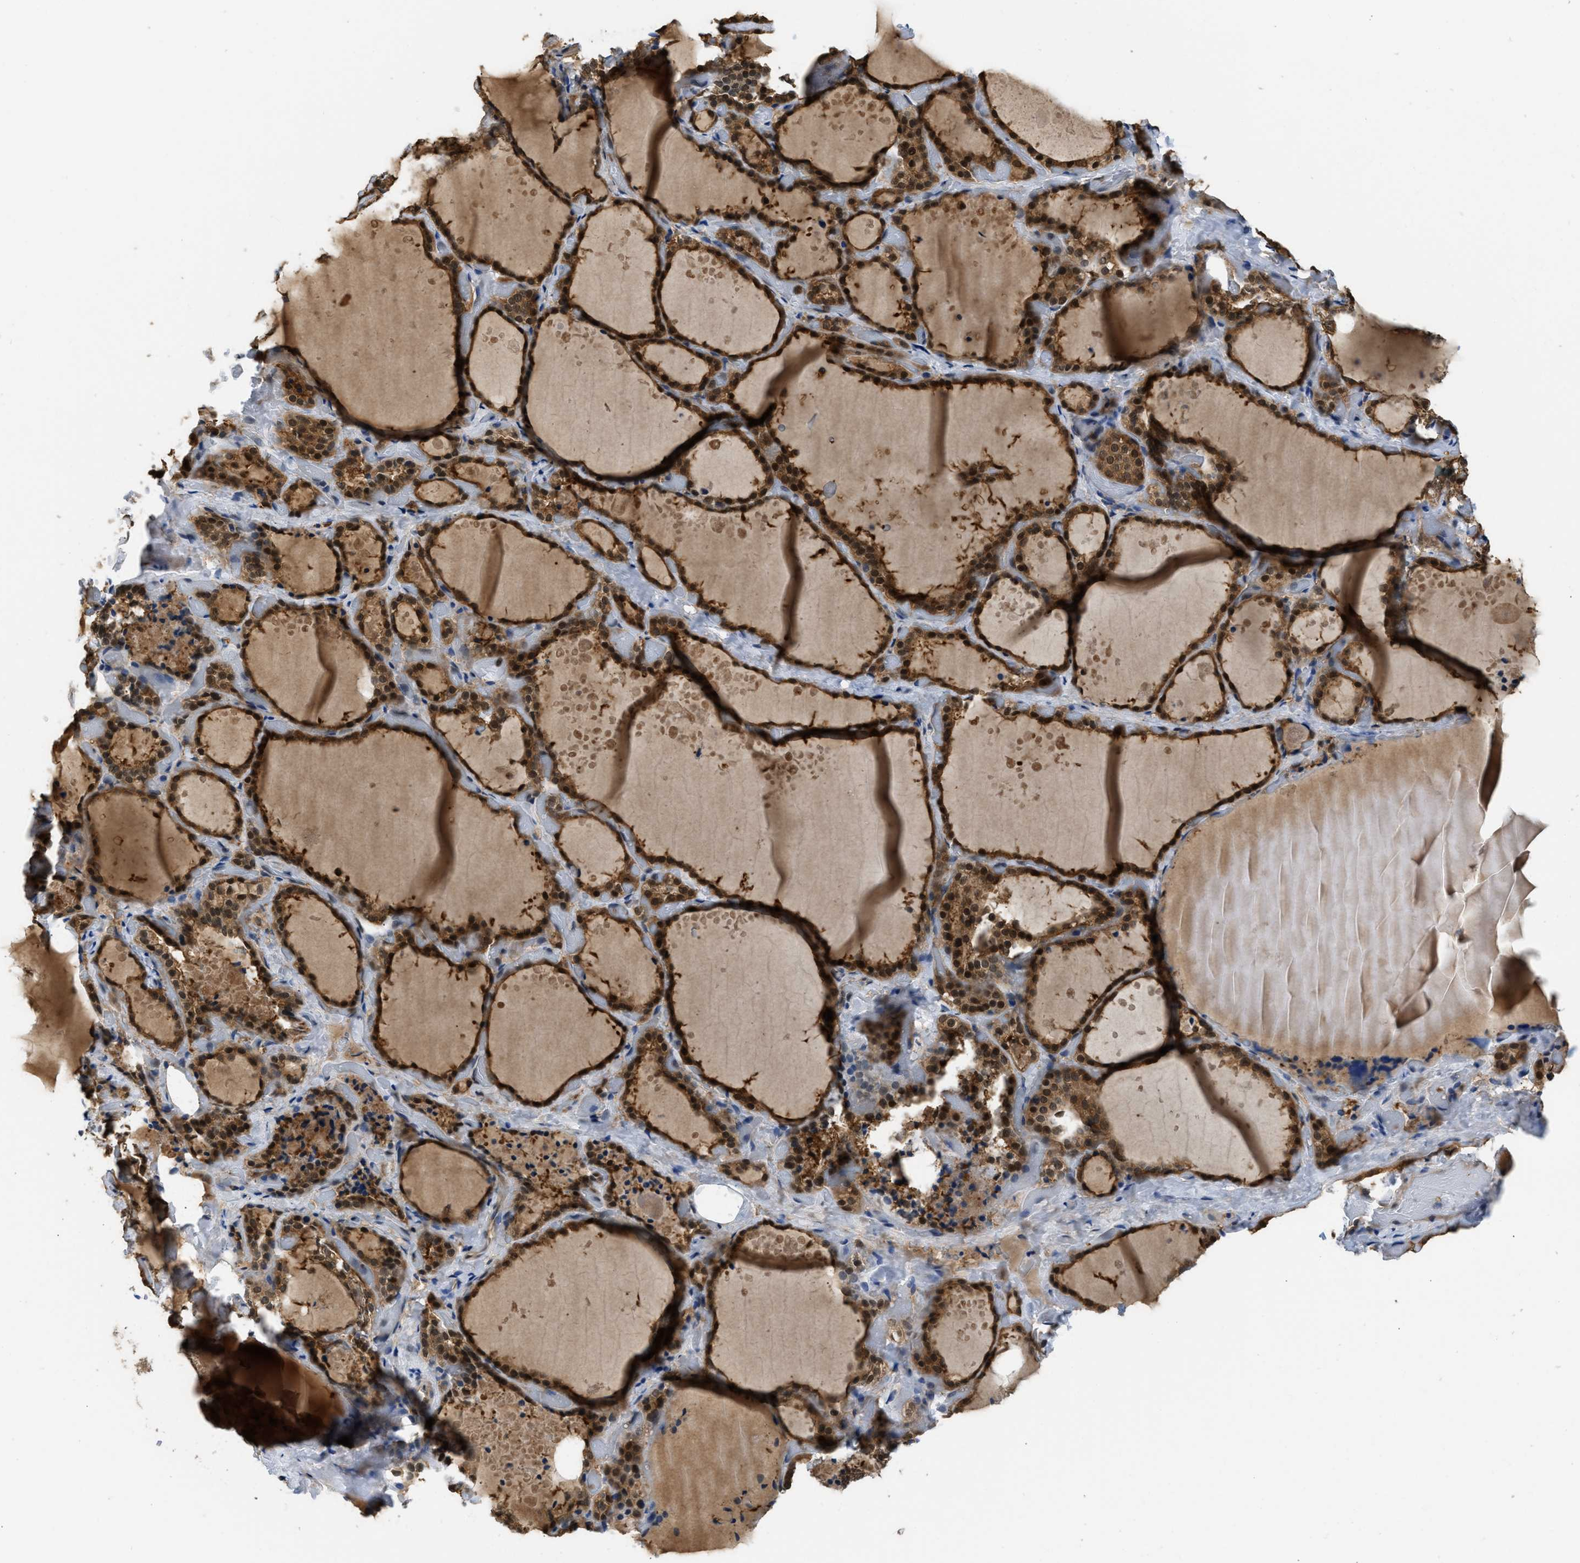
{"staining": {"intensity": "moderate", "quantity": ">75%", "location": "cytoplasmic/membranous,nuclear"}, "tissue": "thyroid gland", "cell_type": "Glandular cells", "image_type": "normal", "snomed": [{"axis": "morphology", "description": "Normal tissue, NOS"}, {"axis": "topography", "description": "Thyroid gland"}], "caption": "Thyroid gland stained with immunohistochemistry shows moderate cytoplasmic/membranous,nuclear expression in approximately >75% of glandular cells. The staining was performed using DAB (3,3'-diaminobenzidine) to visualize the protein expression in brown, while the nuclei were stained in blue with hematoxylin (Magnification: 20x).", "gene": "TES", "patient": {"sex": "female", "age": 44}}